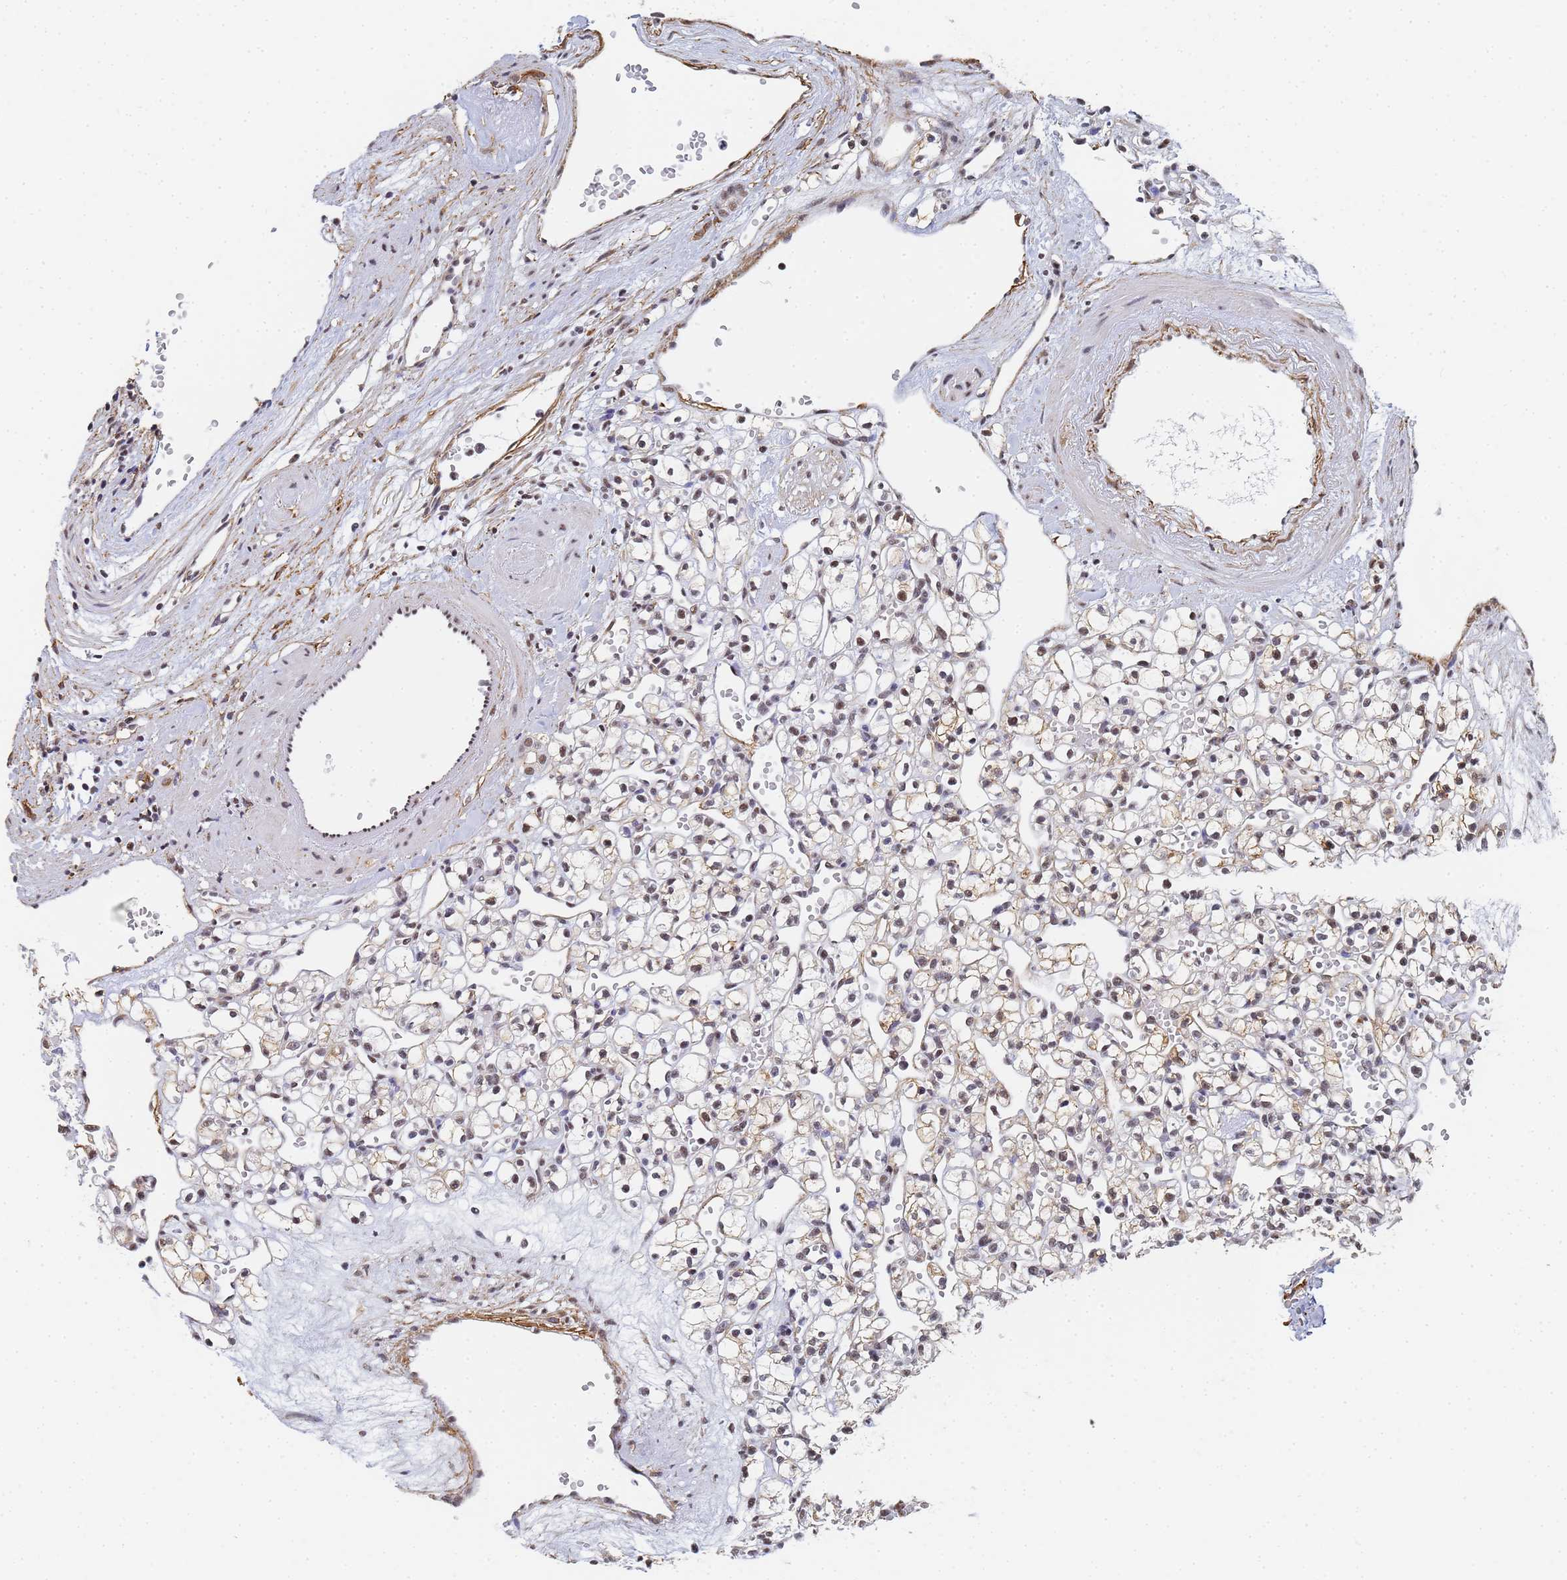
{"staining": {"intensity": "moderate", "quantity": "<25%", "location": "cytoplasmic/membranous,nuclear"}, "tissue": "renal cancer", "cell_type": "Tumor cells", "image_type": "cancer", "snomed": [{"axis": "morphology", "description": "Adenocarcinoma, NOS"}, {"axis": "topography", "description": "Kidney"}], "caption": "This is a micrograph of IHC staining of renal adenocarcinoma, which shows moderate staining in the cytoplasmic/membranous and nuclear of tumor cells.", "gene": "PRRT4", "patient": {"sex": "female", "age": 59}}